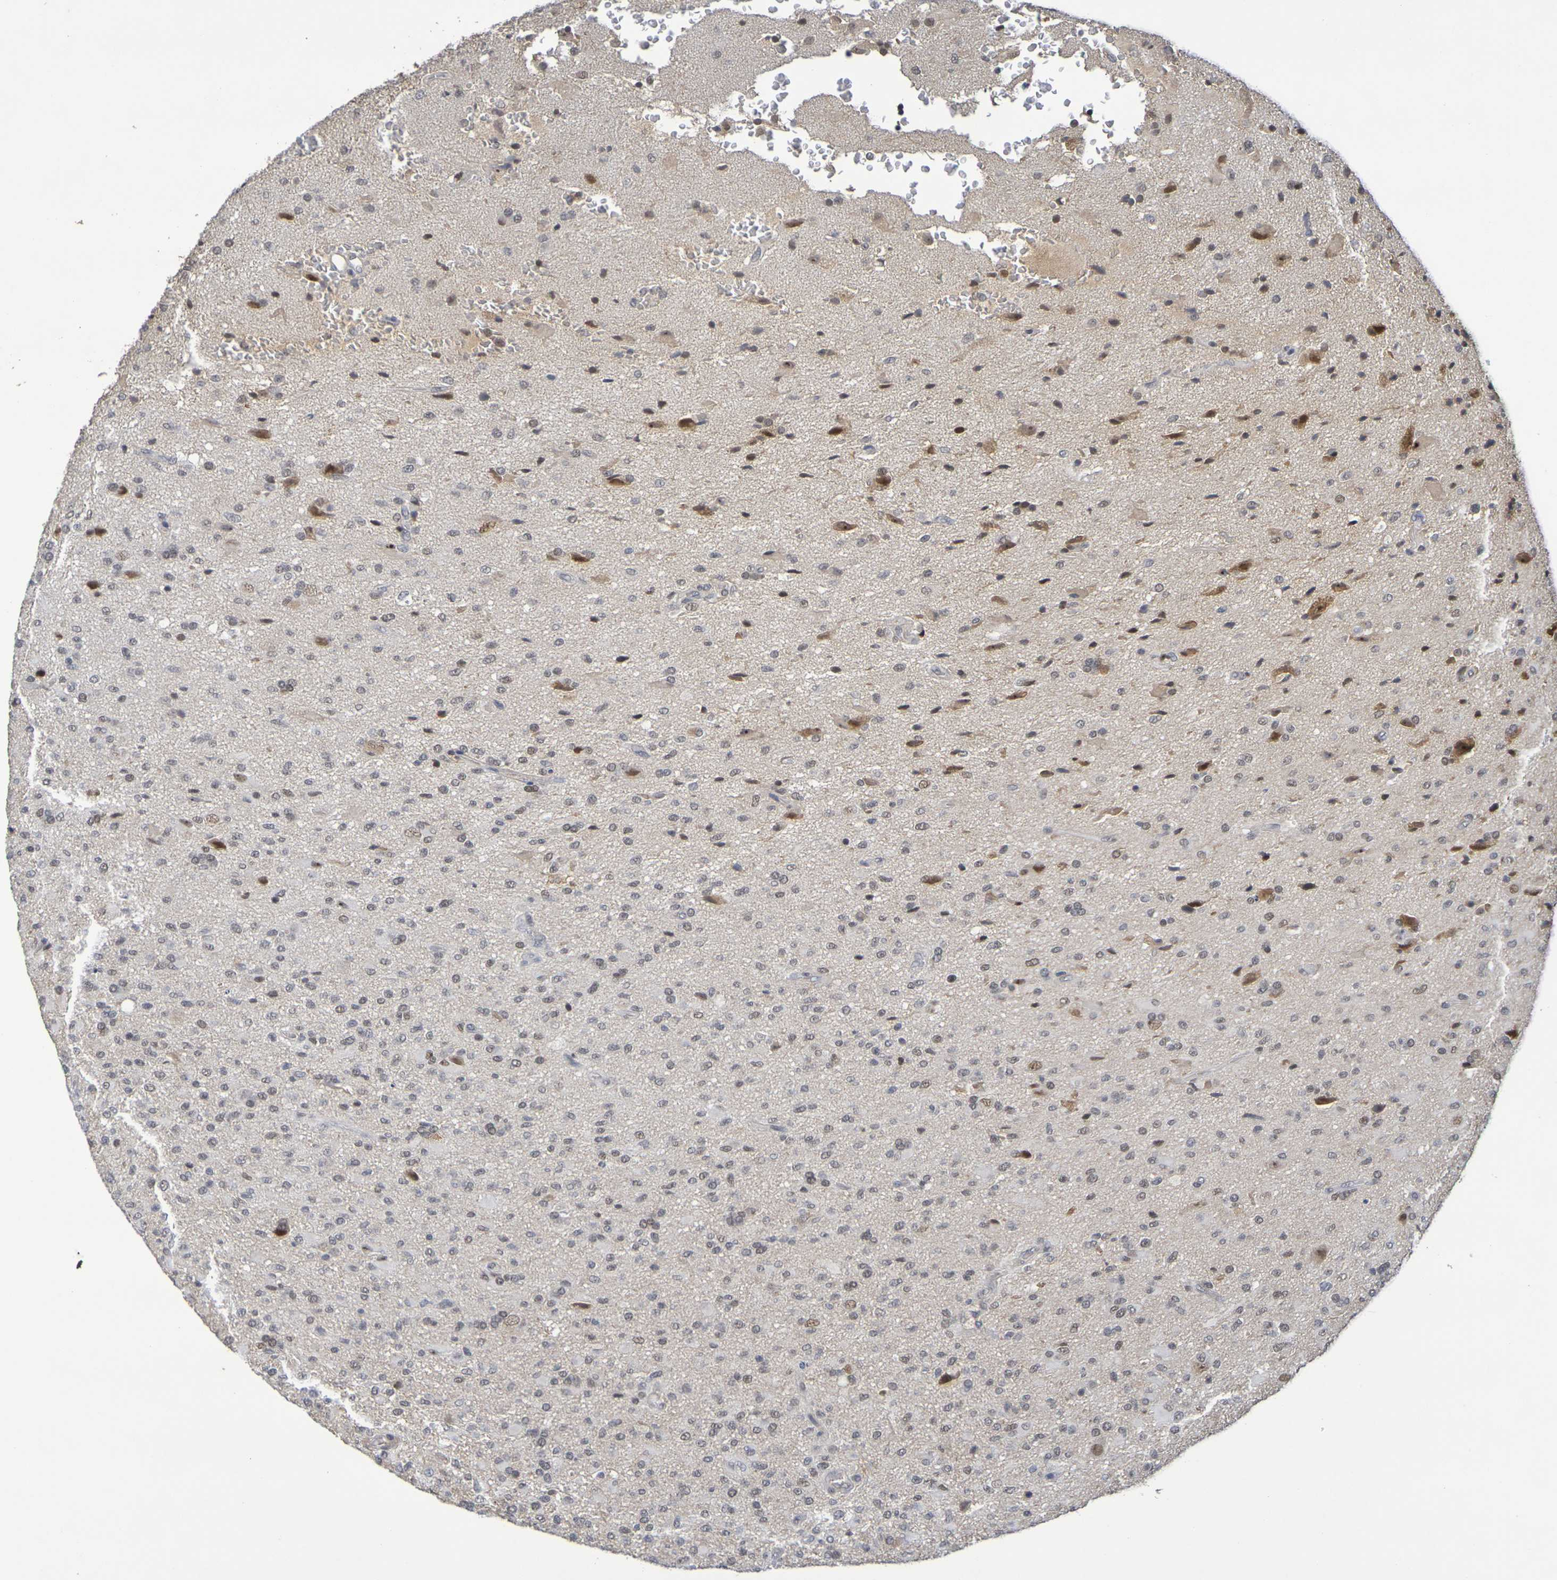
{"staining": {"intensity": "weak", "quantity": "25%-75%", "location": "nuclear"}, "tissue": "glioma", "cell_type": "Tumor cells", "image_type": "cancer", "snomed": [{"axis": "morphology", "description": "Glioma, malignant, High grade"}, {"axis": "topography", "description": "Brain"}], "caption": "Protein expression analysis of glioma reveals weak nuclear staining in about 25%-75% of tumor cells.", "gene": "TERF2", "patient": {"sex": "male", "age": 71}}